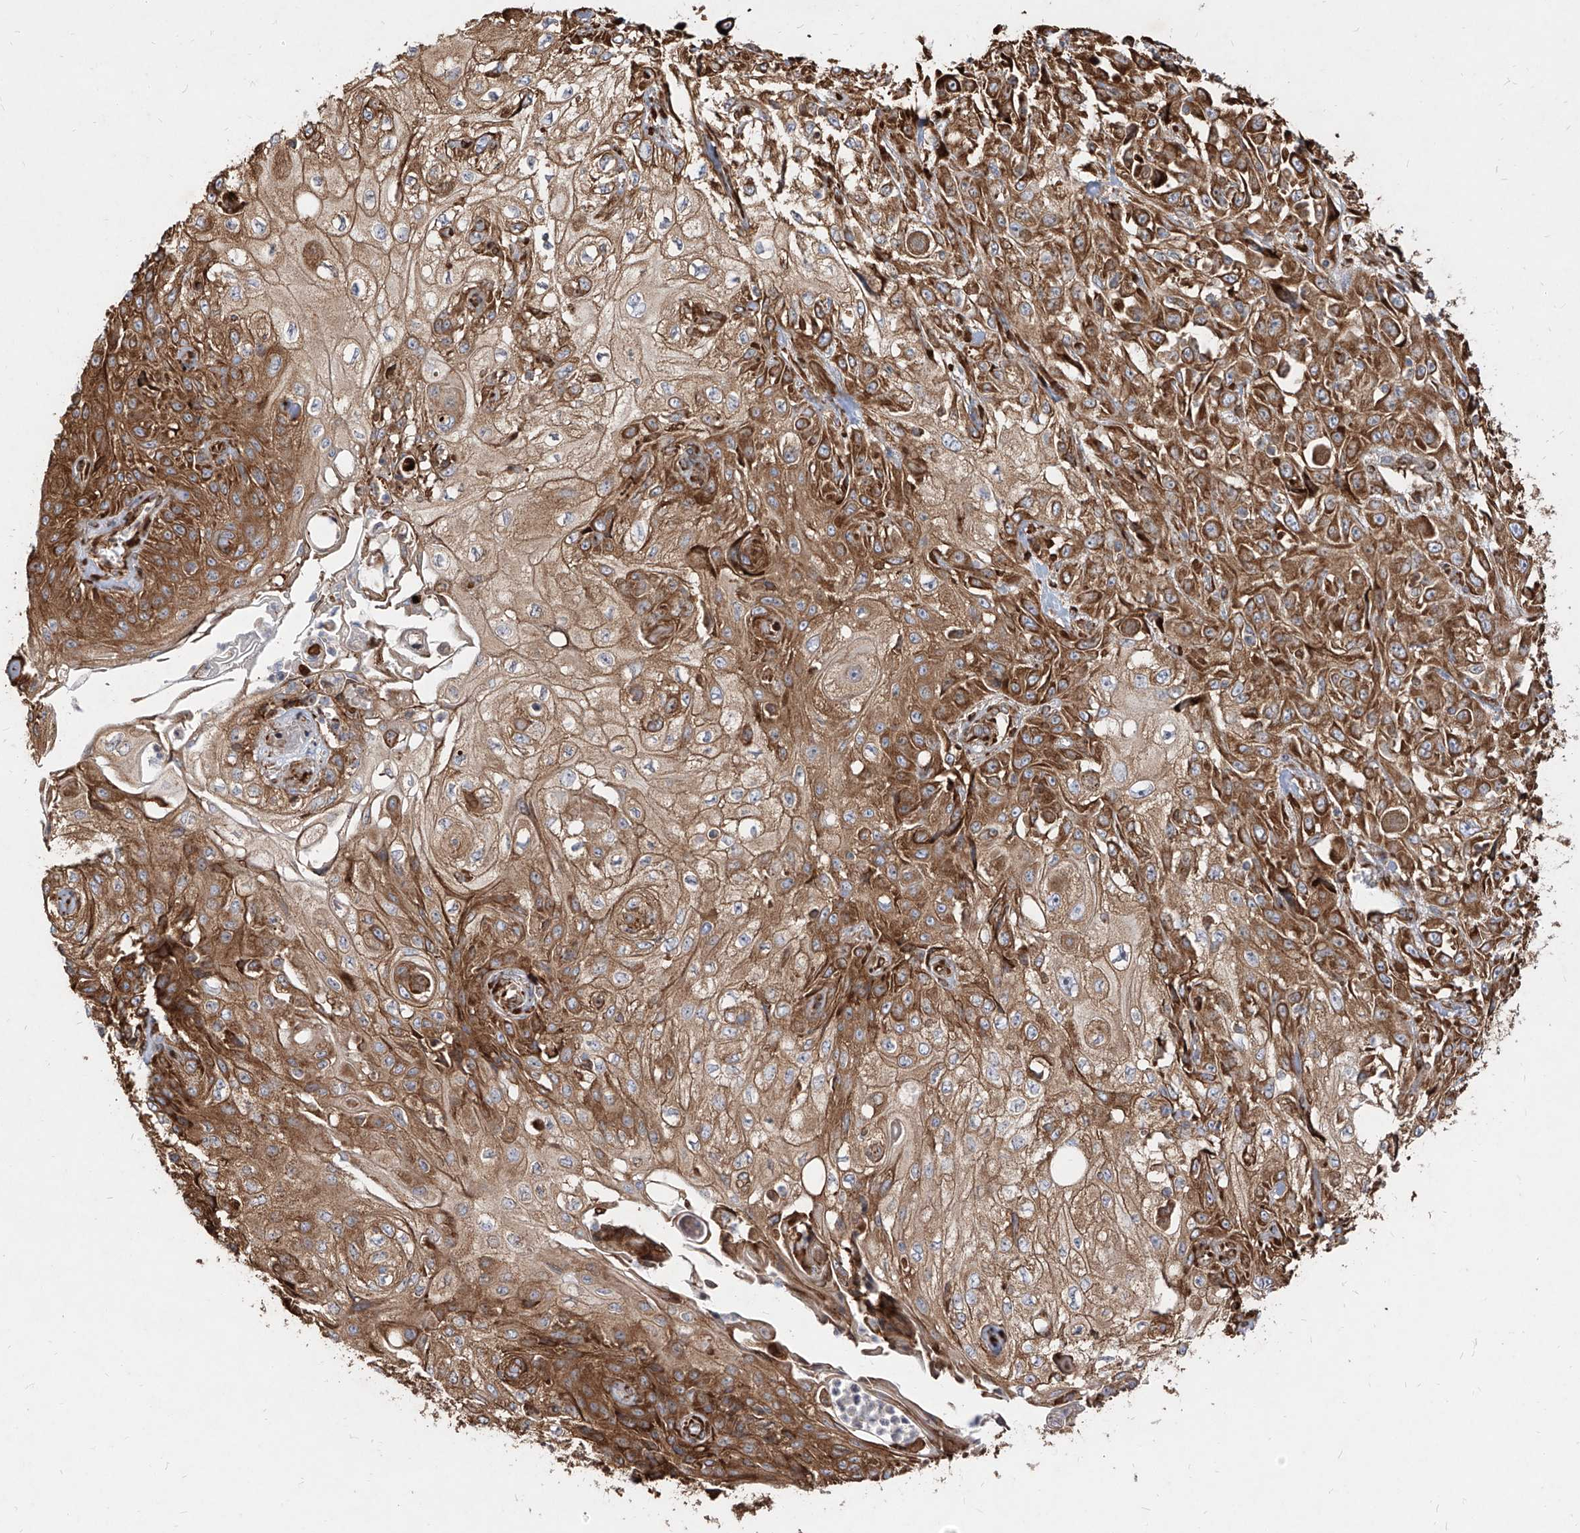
{"staining": {"intensity": "strong", "quantity": ">75%", "location": "cytoplasmic/membranous"}, "tissue": "skin cancer", "cell_type": "Tumor cells", "image_type": "cancer", "snomed": [{"axis": "morphology", "description": "Squamous cell carcinoma, NOS"}, {"axis": "morphology", "description": "Squamous cell carcinoma, metastatic, NOS"}, {"axis": "topography", "description": "Skin"}, {"axis": "topography", "description": "Lymph node"}], "caption": "Tumor cells display strong cytoplasmic/membranous staining in approximately >75% of cells in squamous cell carcinoma (skin). Immunohistochemistry (ihc) stains the protein of interest in brown and the nuclei are stained blue.", "gene": "RPS25", "patient": {"sex": "male", "age": 75}}